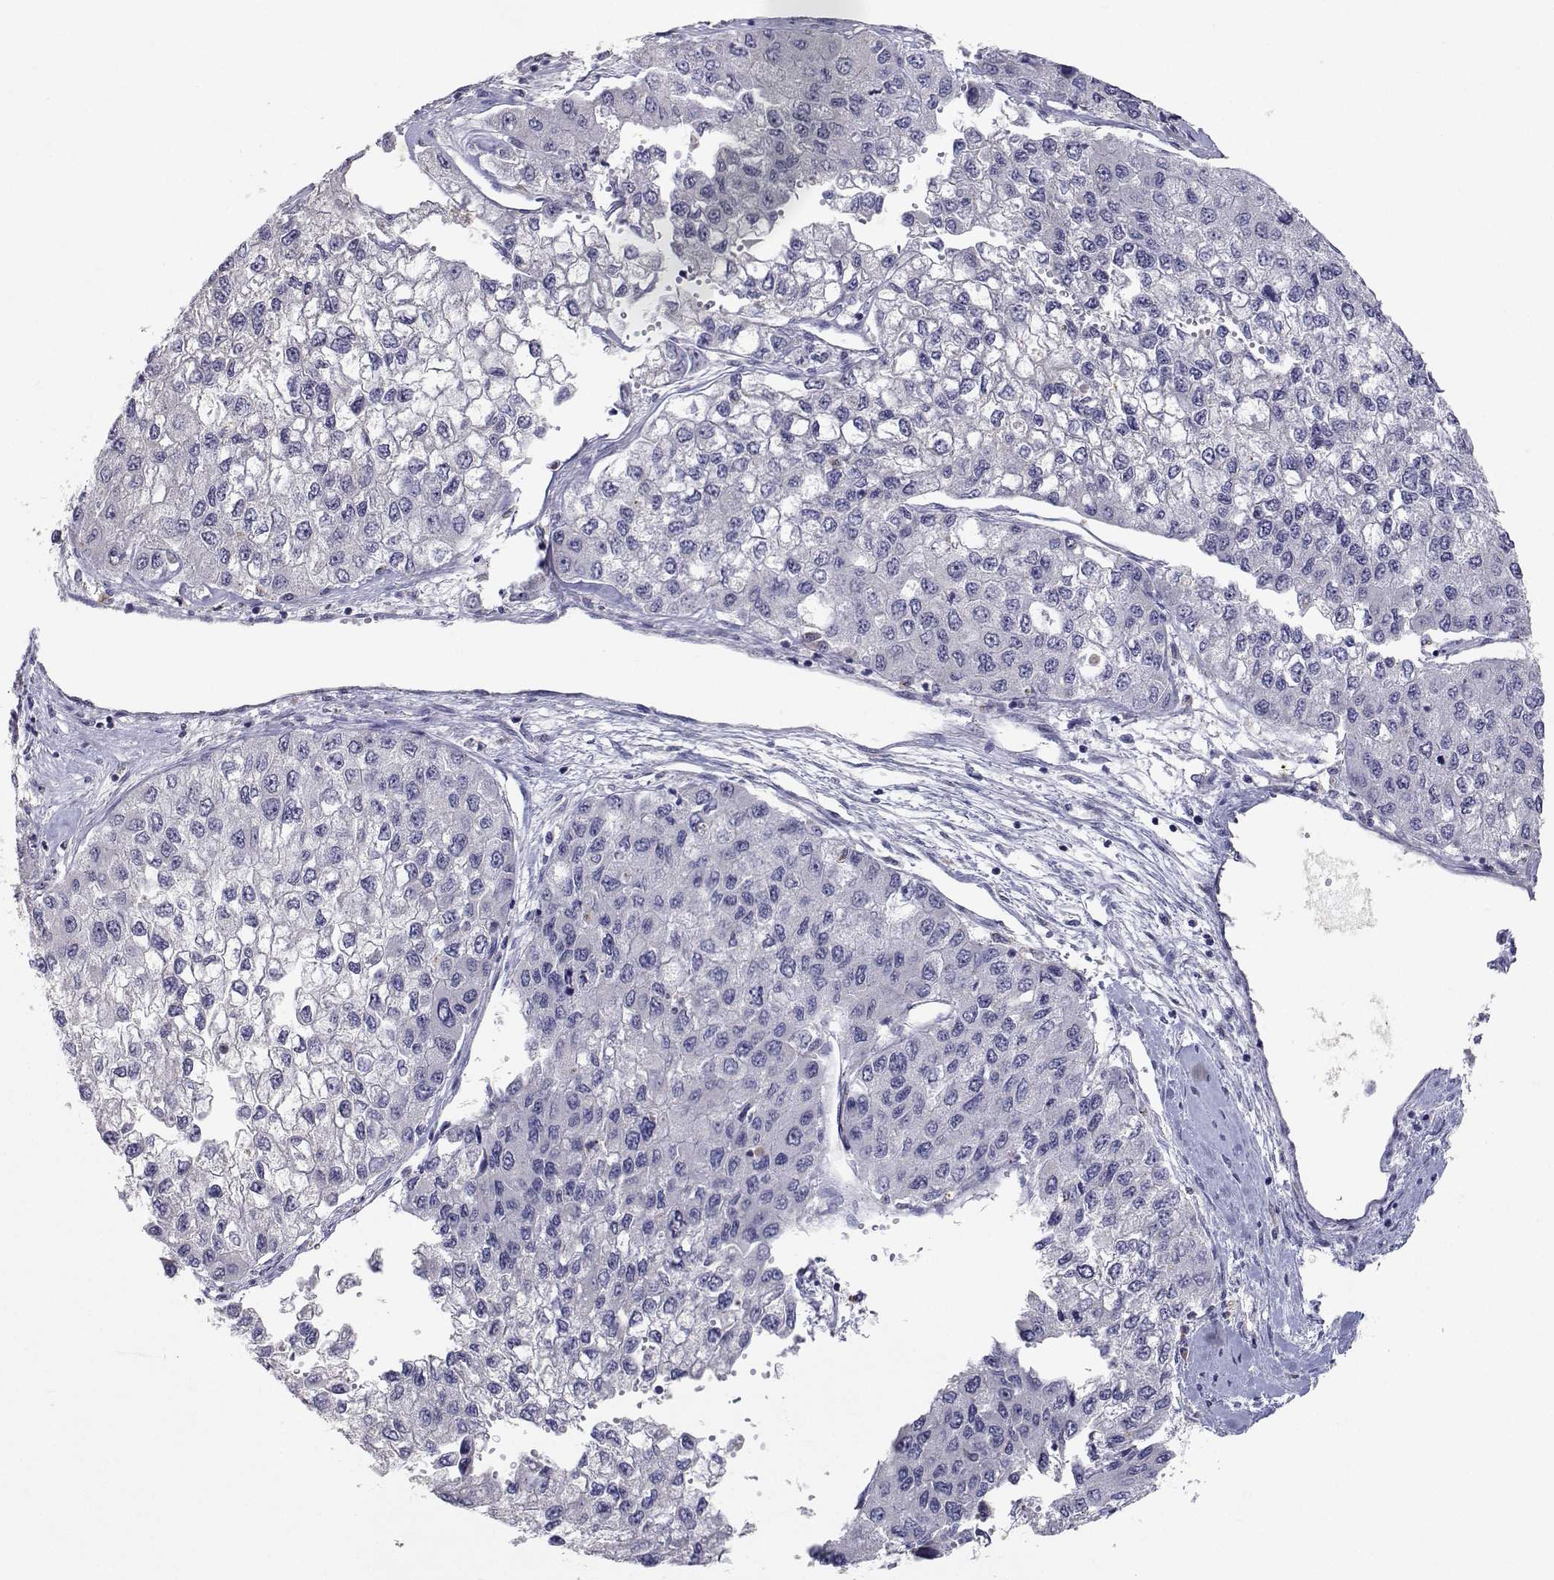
{"staining": {"intensity": "negative", "quantity": "none", "location": "none"}, "tissue": "liver cancer", "cell_type": "Tumor cells", "image_type": "cancer", "snomed": [{"axis": "morphology", "description": "Carcinoma, Hepatocellular, NOS"}, {"axis": "topography", "description": "Liver"}], "caption": "An image of human hepatocellular carcinoma (liver) is negative for staining in tumor cells.", "gene": "RBPJL", "patient": {"sex": "female", "age": 66}}